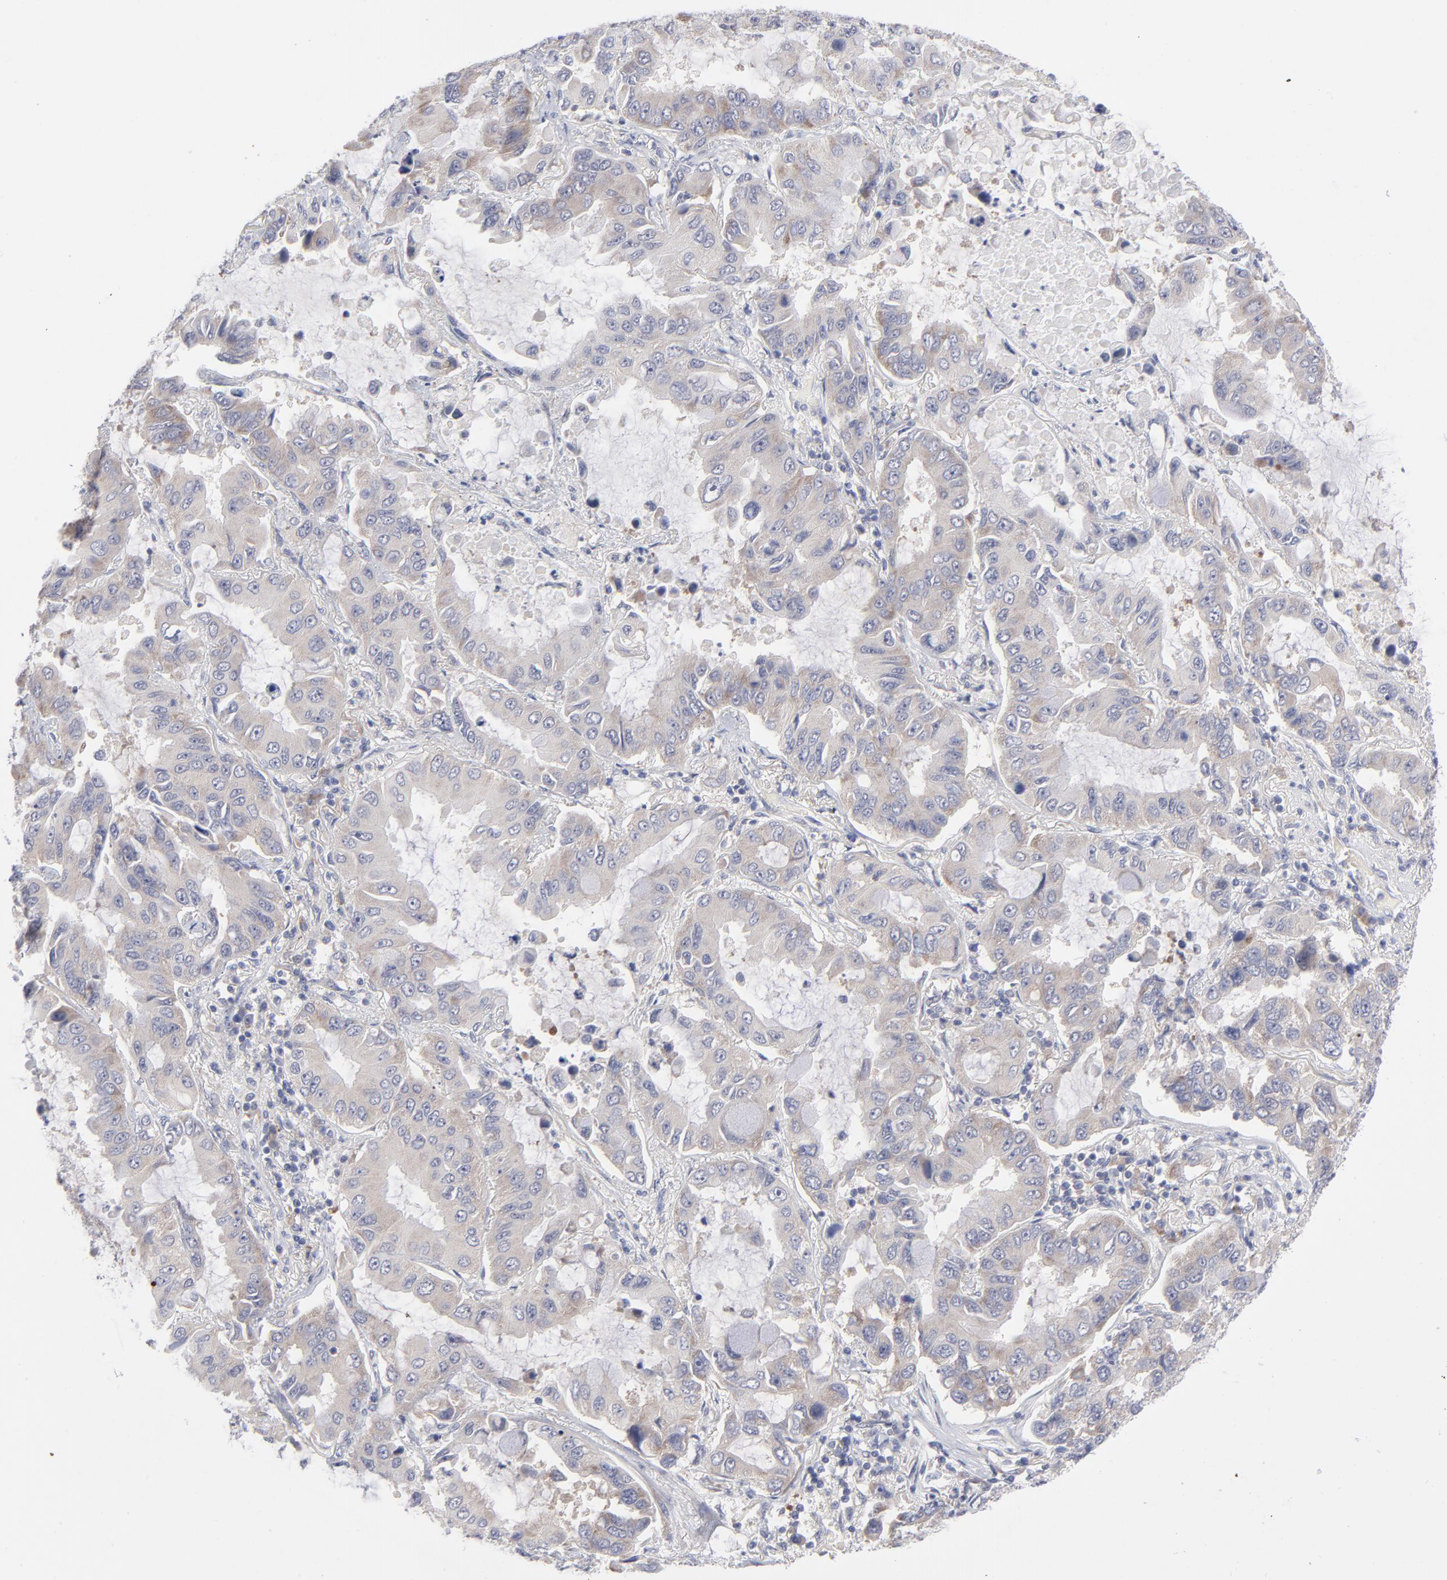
{"staining": {"intensity": "negative", "quantity": "none", "location": "none"}, "tissue": "lung cancer", "cell_type": "Tumor cells", "image_type": "cancer", "snomed": [{"axis": "morphology", "description": "Adenocarcinoma, NOS"}, {"axis": "topography", "description": "Lung"}], "caption": "High power microscopy micrograph of an immunohistochemistry histopathology image of lung adenocarcinoma, revealing no significant positivity in tumor cells.", "gene": "RPS24", "patient": {"sex": "male", "age": 64}}